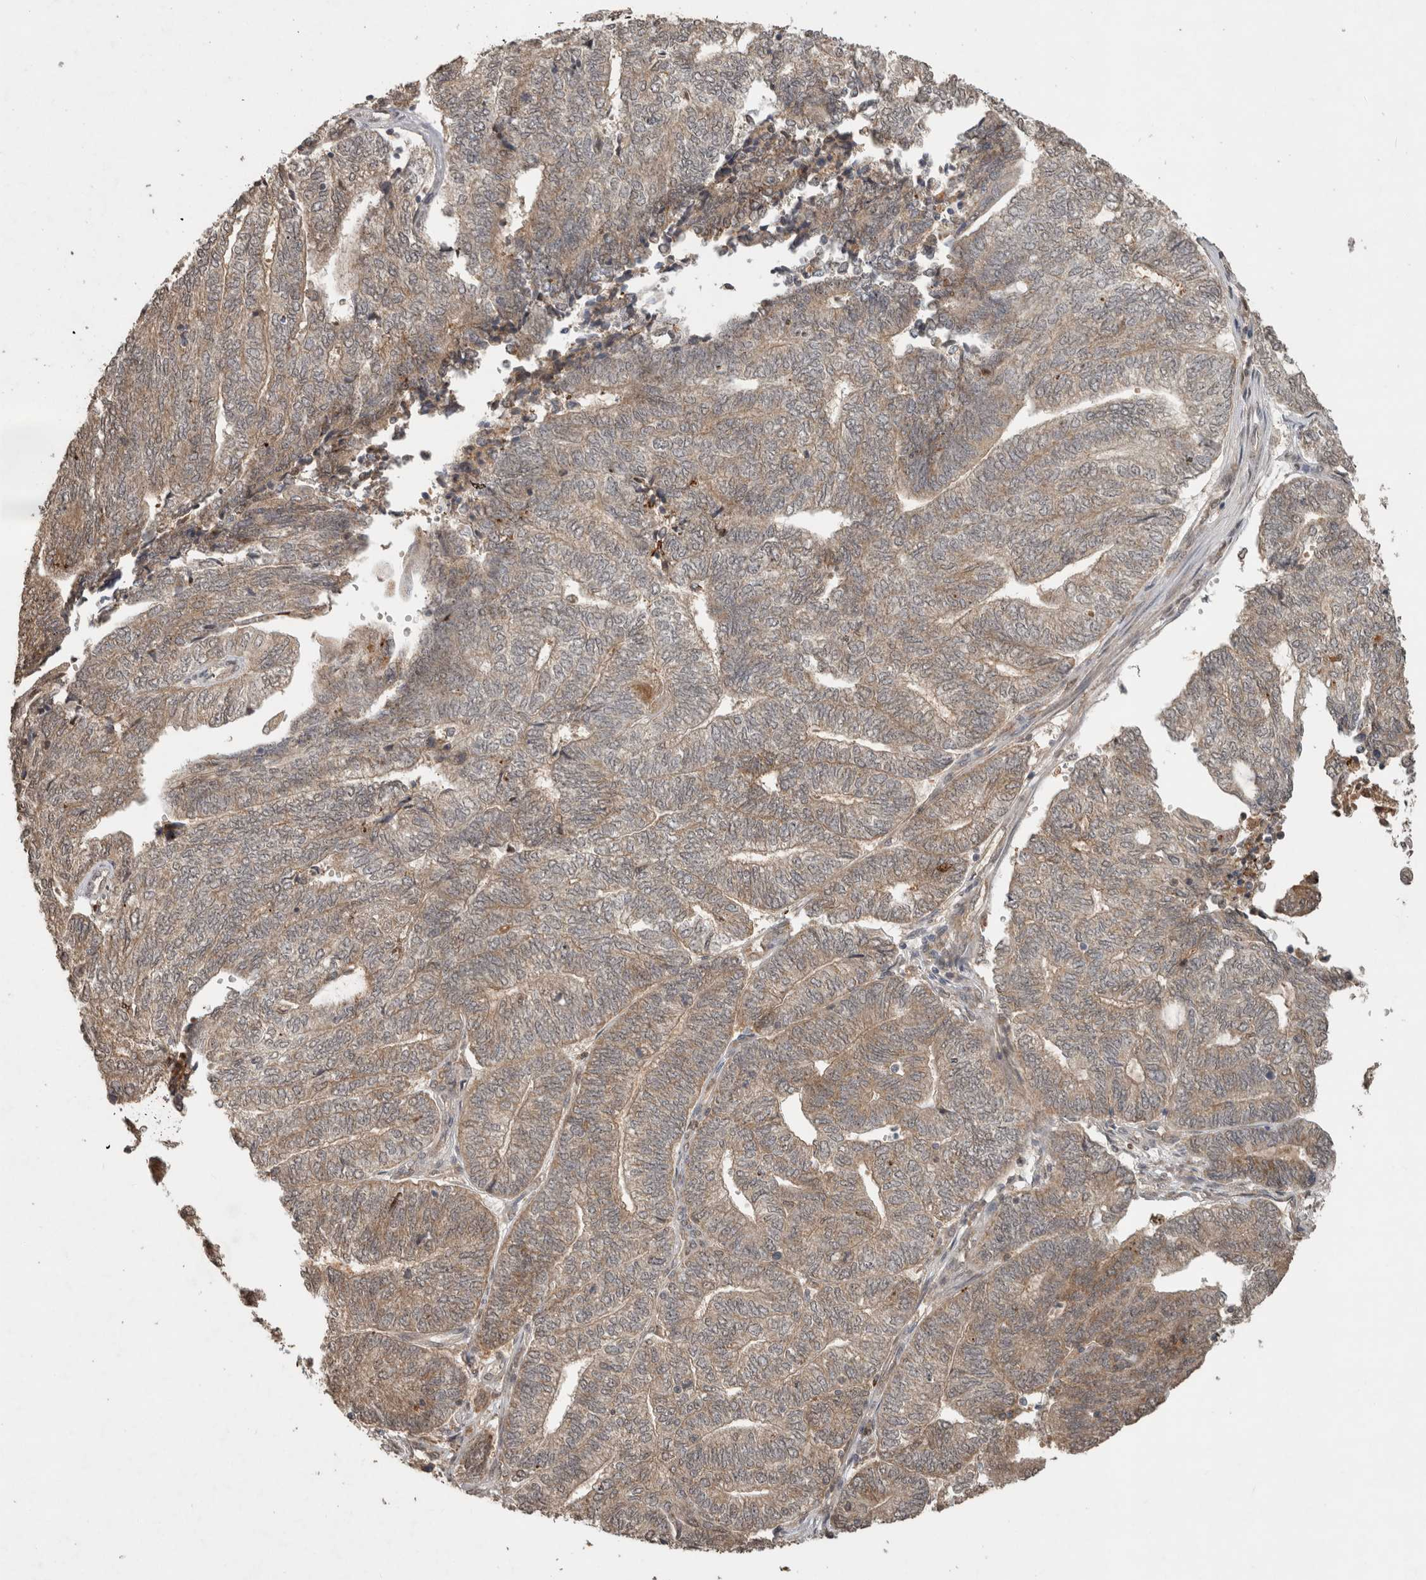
{"staining": {"intensity": "weak", "quantity": ">75%", "location": "cytoplasmic/membranous"}, "tissue": "endometrial cancer", "cell_type": "Tumor cells", "image_type": "cancer", "snomed": [{"axis": "morphology", "description": "Adenocarcinoma, NOS"}, {"axis": "topography", "description": "Uterus"}, {"axis": "topography", "description": "Endometrium"}], "caption": "Immunohistochemistry (IHC) (DAB (3,3'-diaminobenzidine)) staining of human endometrial adenocarcinoma reveals weak cytoplasmic/membranous protein positivity in about >75% of tumor cells.", "gene": "FAM3A", "patient": {"sex": "female", "age": 70}}